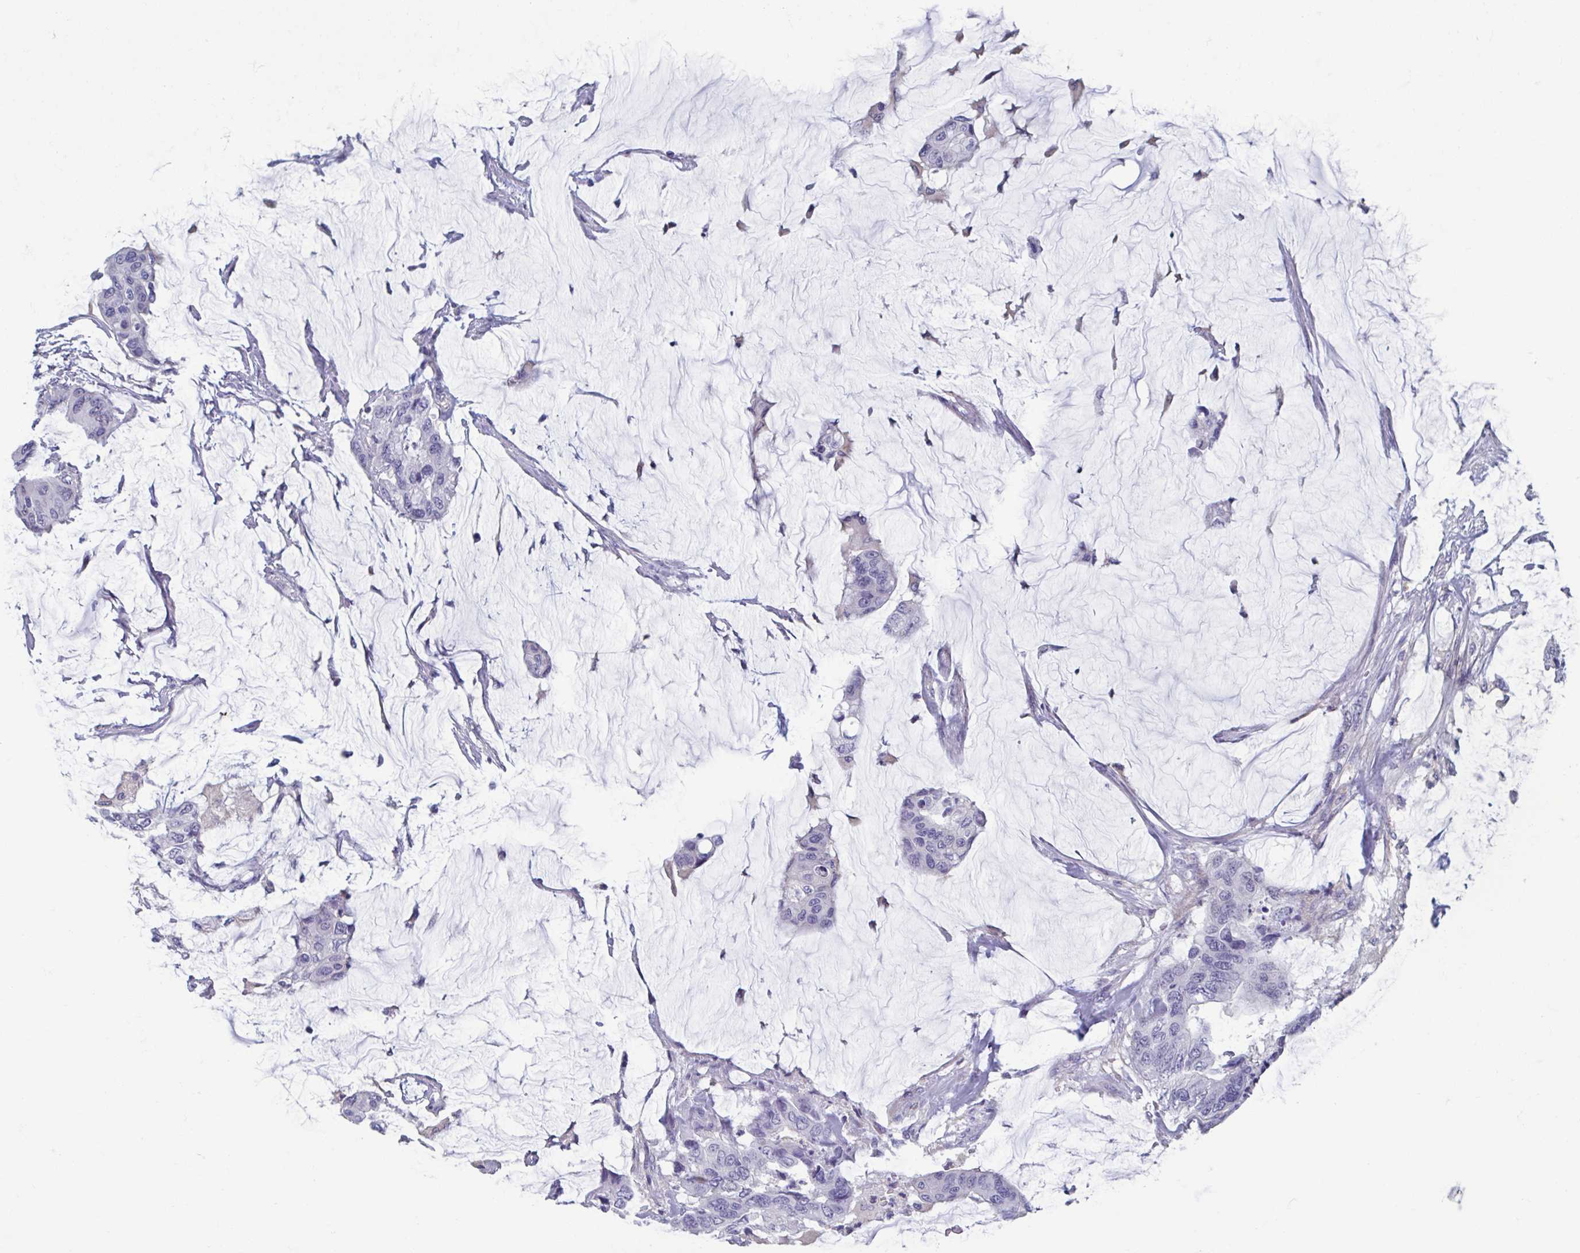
{"staining": {"intensity": "negative", "quantity": "none", "location": "none"}, "tissue": "colorectal cancer", "cell_type": "Tumor cells", "image_type": "cancer", "snomed": [{"axis": "morphology", "description": "Adenocarcinoma, NOS"}, {"axis": "topography", "description": "Rectum"}], "caption": "This is a photomicrograph of immunohistochemistry staining of colorectal cancer, which shows no expression in tumor cells.", "gene": "MORC4", "patient": {"sex": "female", "age": 59}}